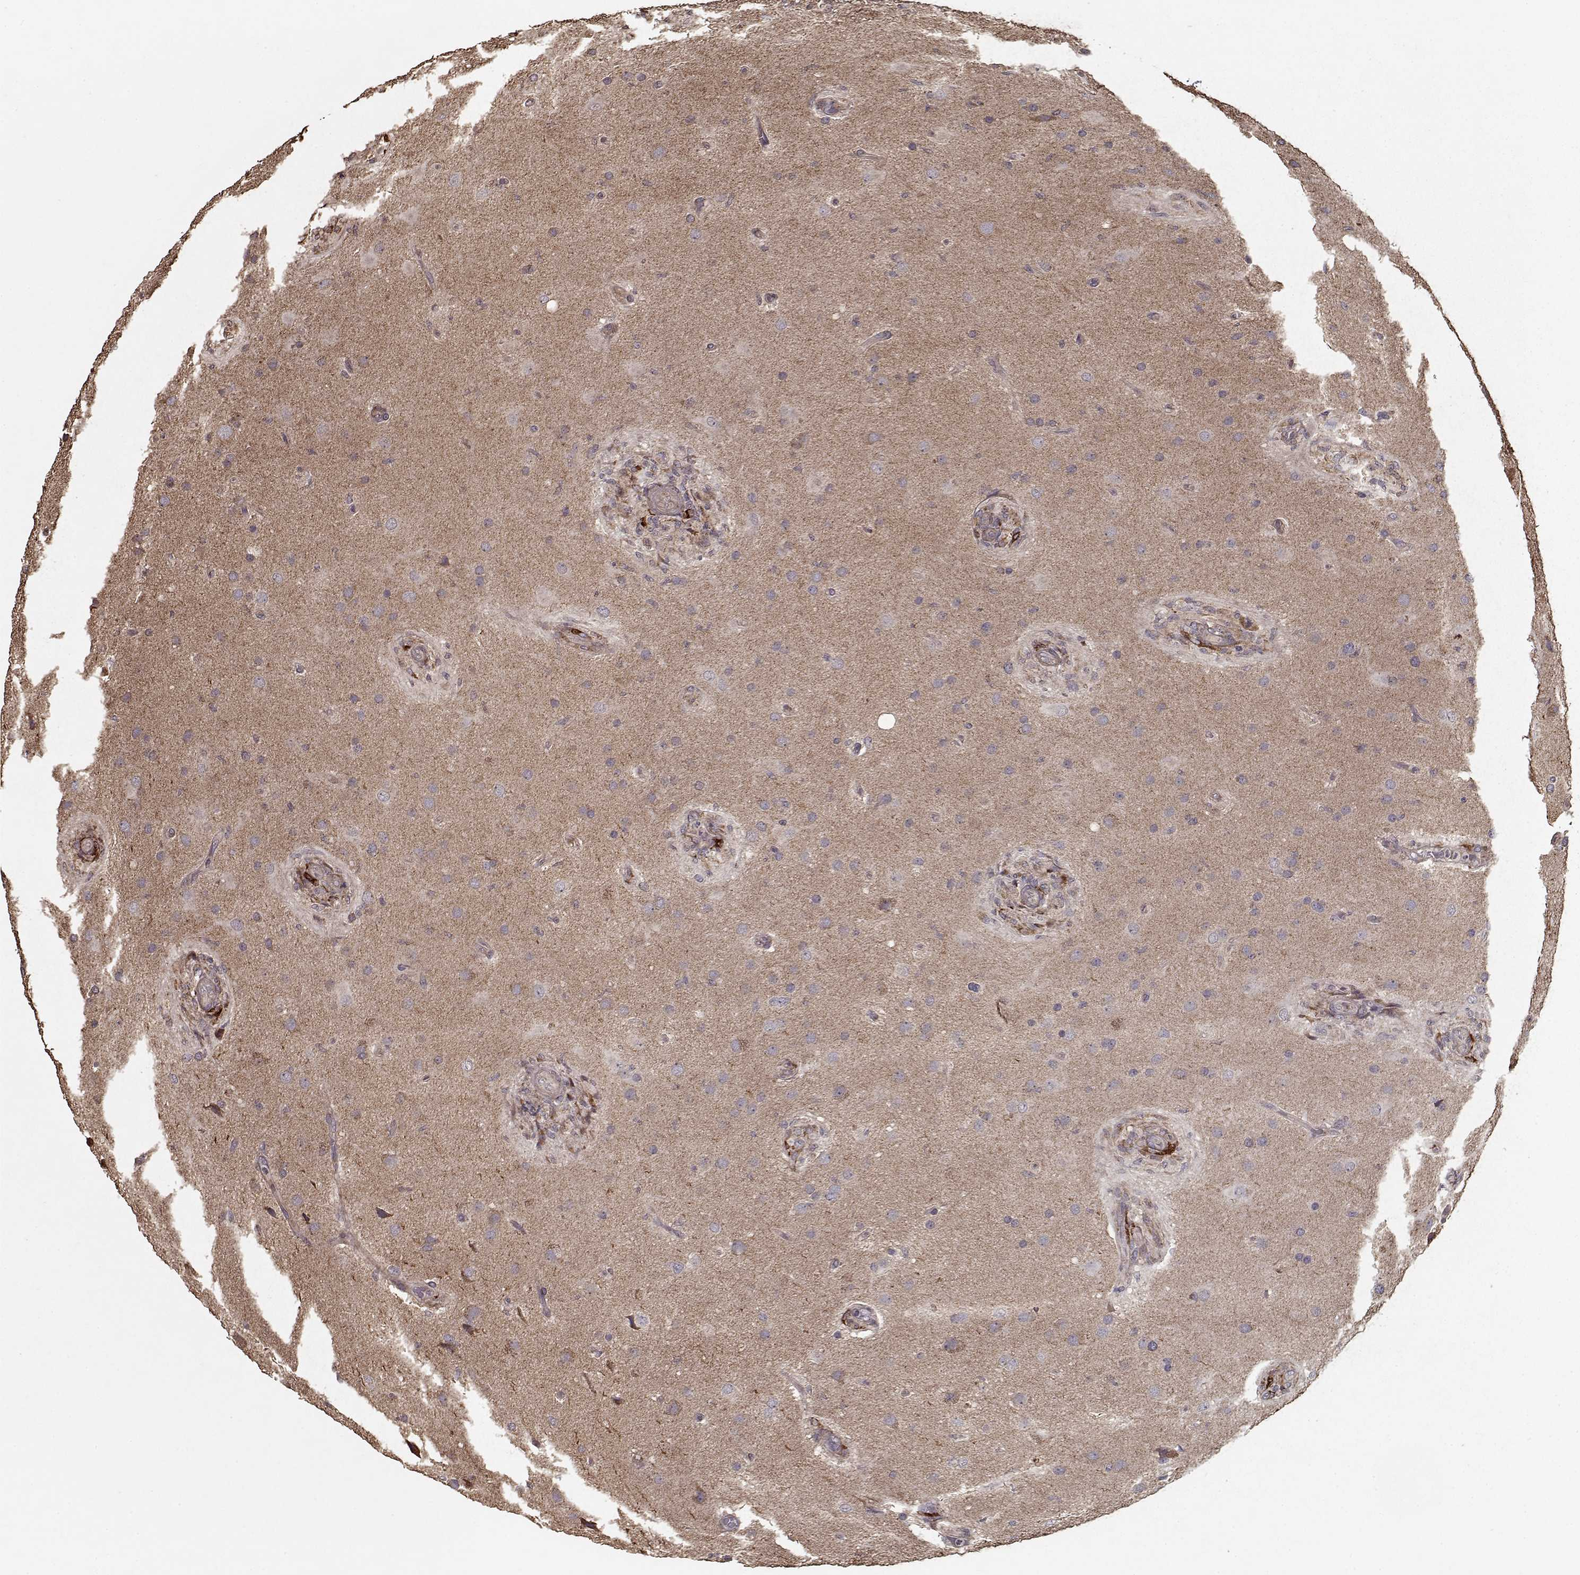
{"staining": {"intensity": "negative", "quantity": "none", "location": "none"}, "tissue": "glioma", "cell_type": "Tumor cells", "image_type": "cancer", "snomed": [{"axis": "morphology", "description": "Glioma, malignant, High grade"}, {"axis": "topography", "description": "Brain"}], "caption": "A micrograph of human glioma is negative for staining in tumor cells.", "gene": "IMMP1L", "patient": {"sex": "male", "age": 68}}